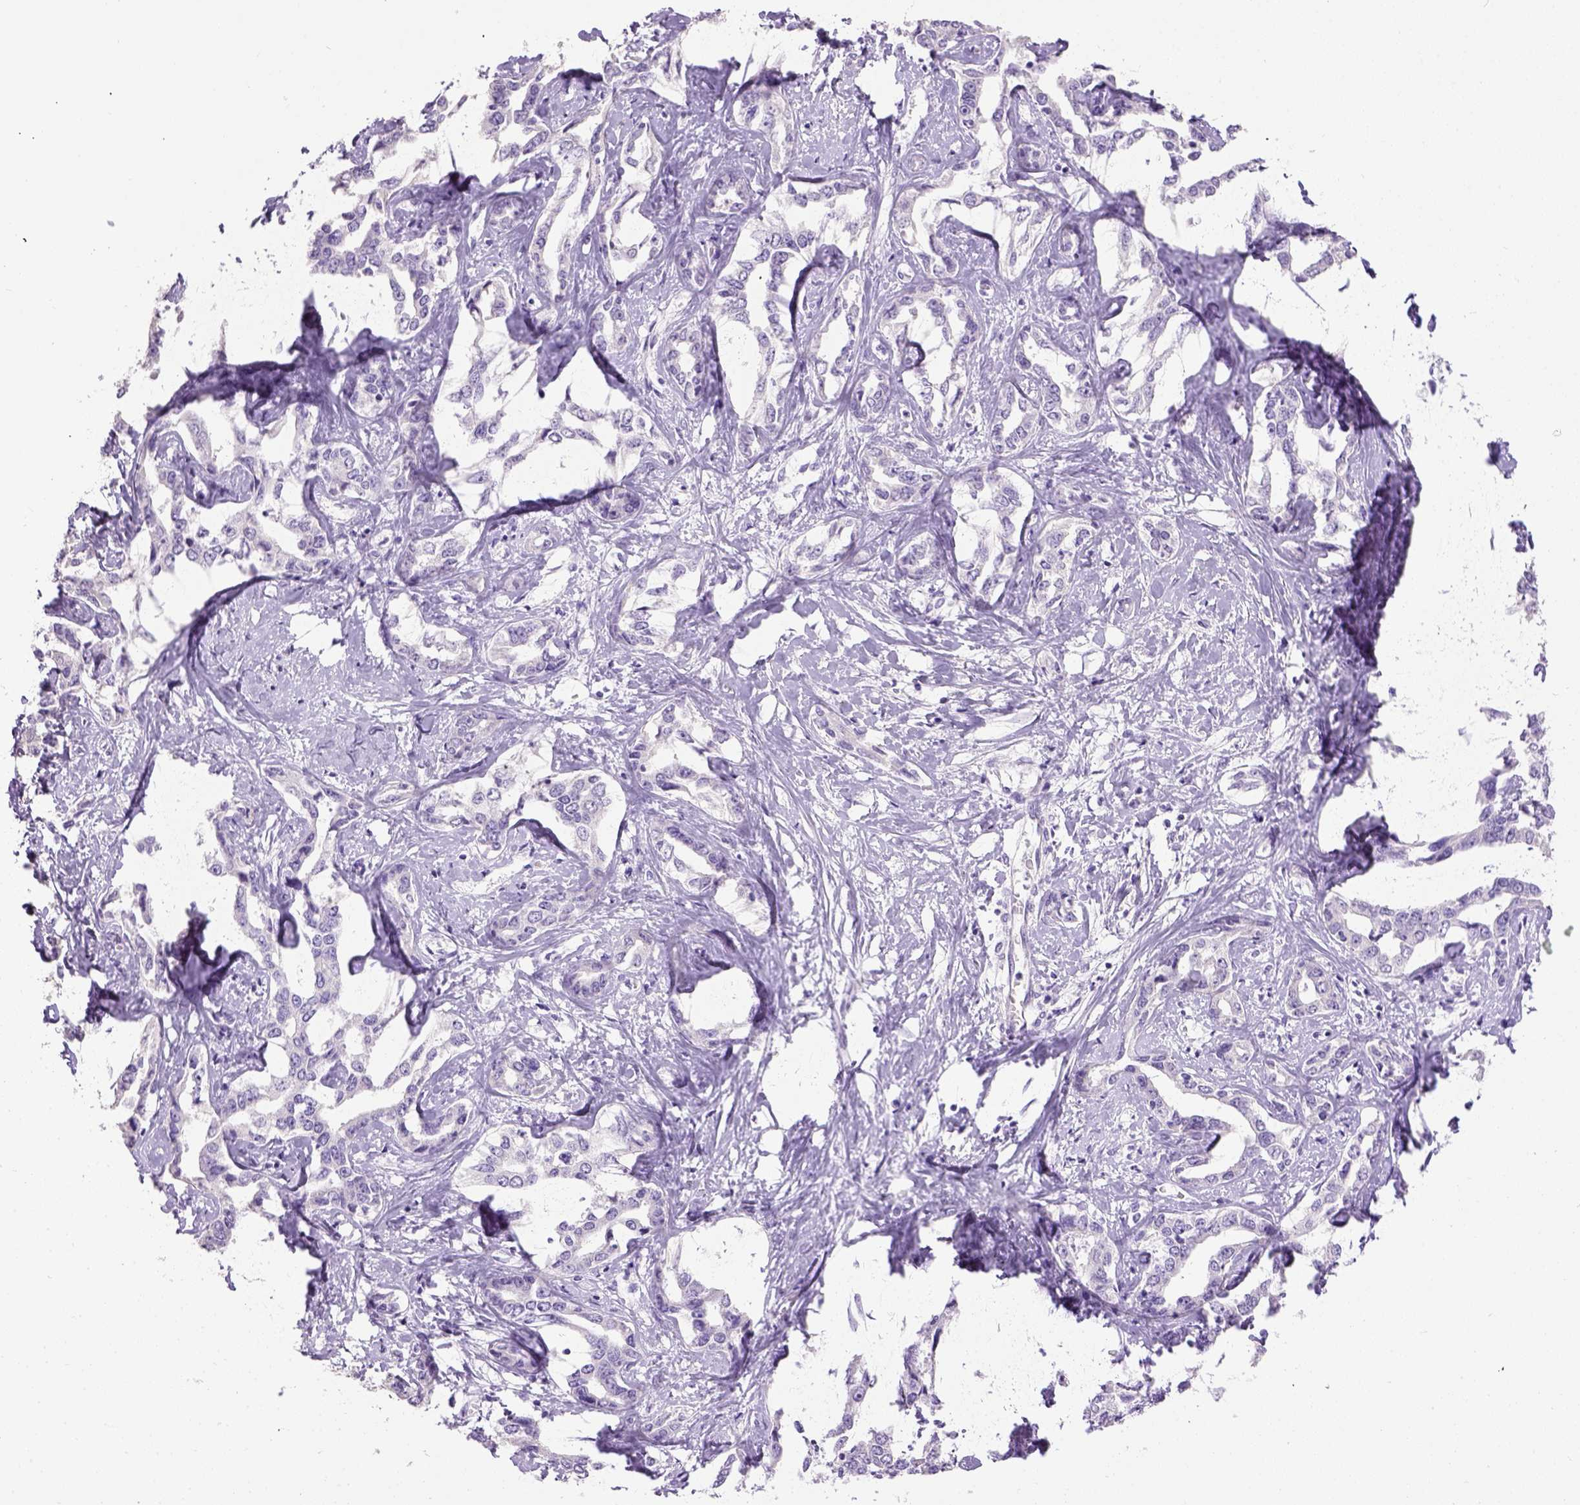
{"staining": {"intensity": "negative", "quantity": "none", "location": "none"}, "tissue": "liver cancer", "cell_type": "Tumor cells", "image_type": "cancer", "snomed": [{"axis": "morphology", "description": "Cholangiocarcinoma"}, {"axis": "topography", "description": "Liver"}], "caption": "The immunohistochemistry histopathology image has no significant staining in tumor cells of liver cancer (cholangiocarcinoma) tissue. Brightfield microscopy of immunohistochemistry stained with DAB (3,3'-diaminobenzidine) (brown) and hematoxylin (blue), captured at high magnification.", "gene": "CYP24A1", "patient": {"sex": "male", "age": 59}}